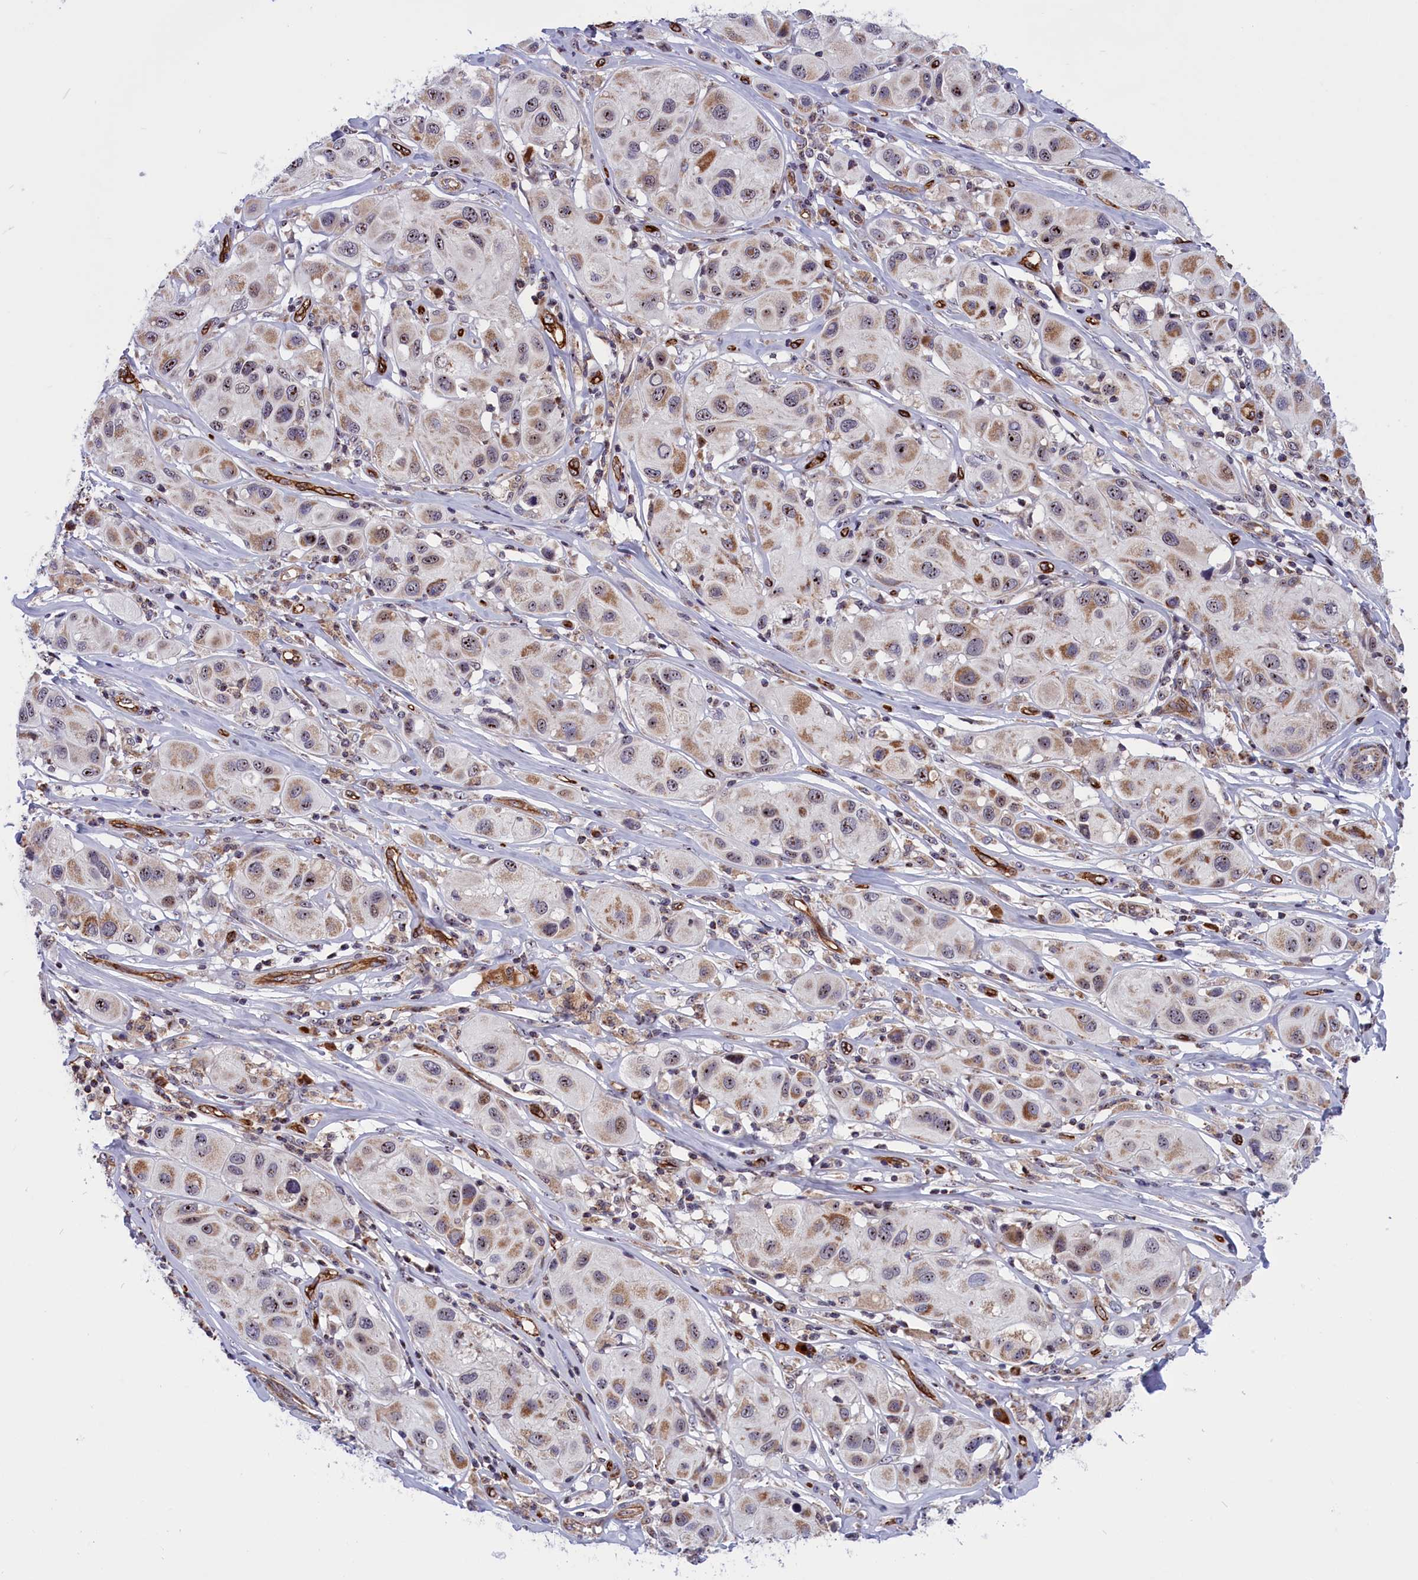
{"staining": {"intensity": "moderate", "quantity": "25%-75%", "location": "cytoplasmic/membranous,nuclear"}, "tissue": "melanoma", "cell_type": "Tumor cells", "image_type": "cancer", "snomed": [{"axis": "morphology", "description": "Malignant melanoma, Metastatic site"}, {"axis": "topography", "description": "Skin"}], "caption": "Brown immunohistochemical staining in melanoma displays moderate cytoplasmic/membranous and nuclear positivity in approximately 25%-75% of tumor cells.", "gene": "MPND", "patient": {"sex": "male", "age": 41}}